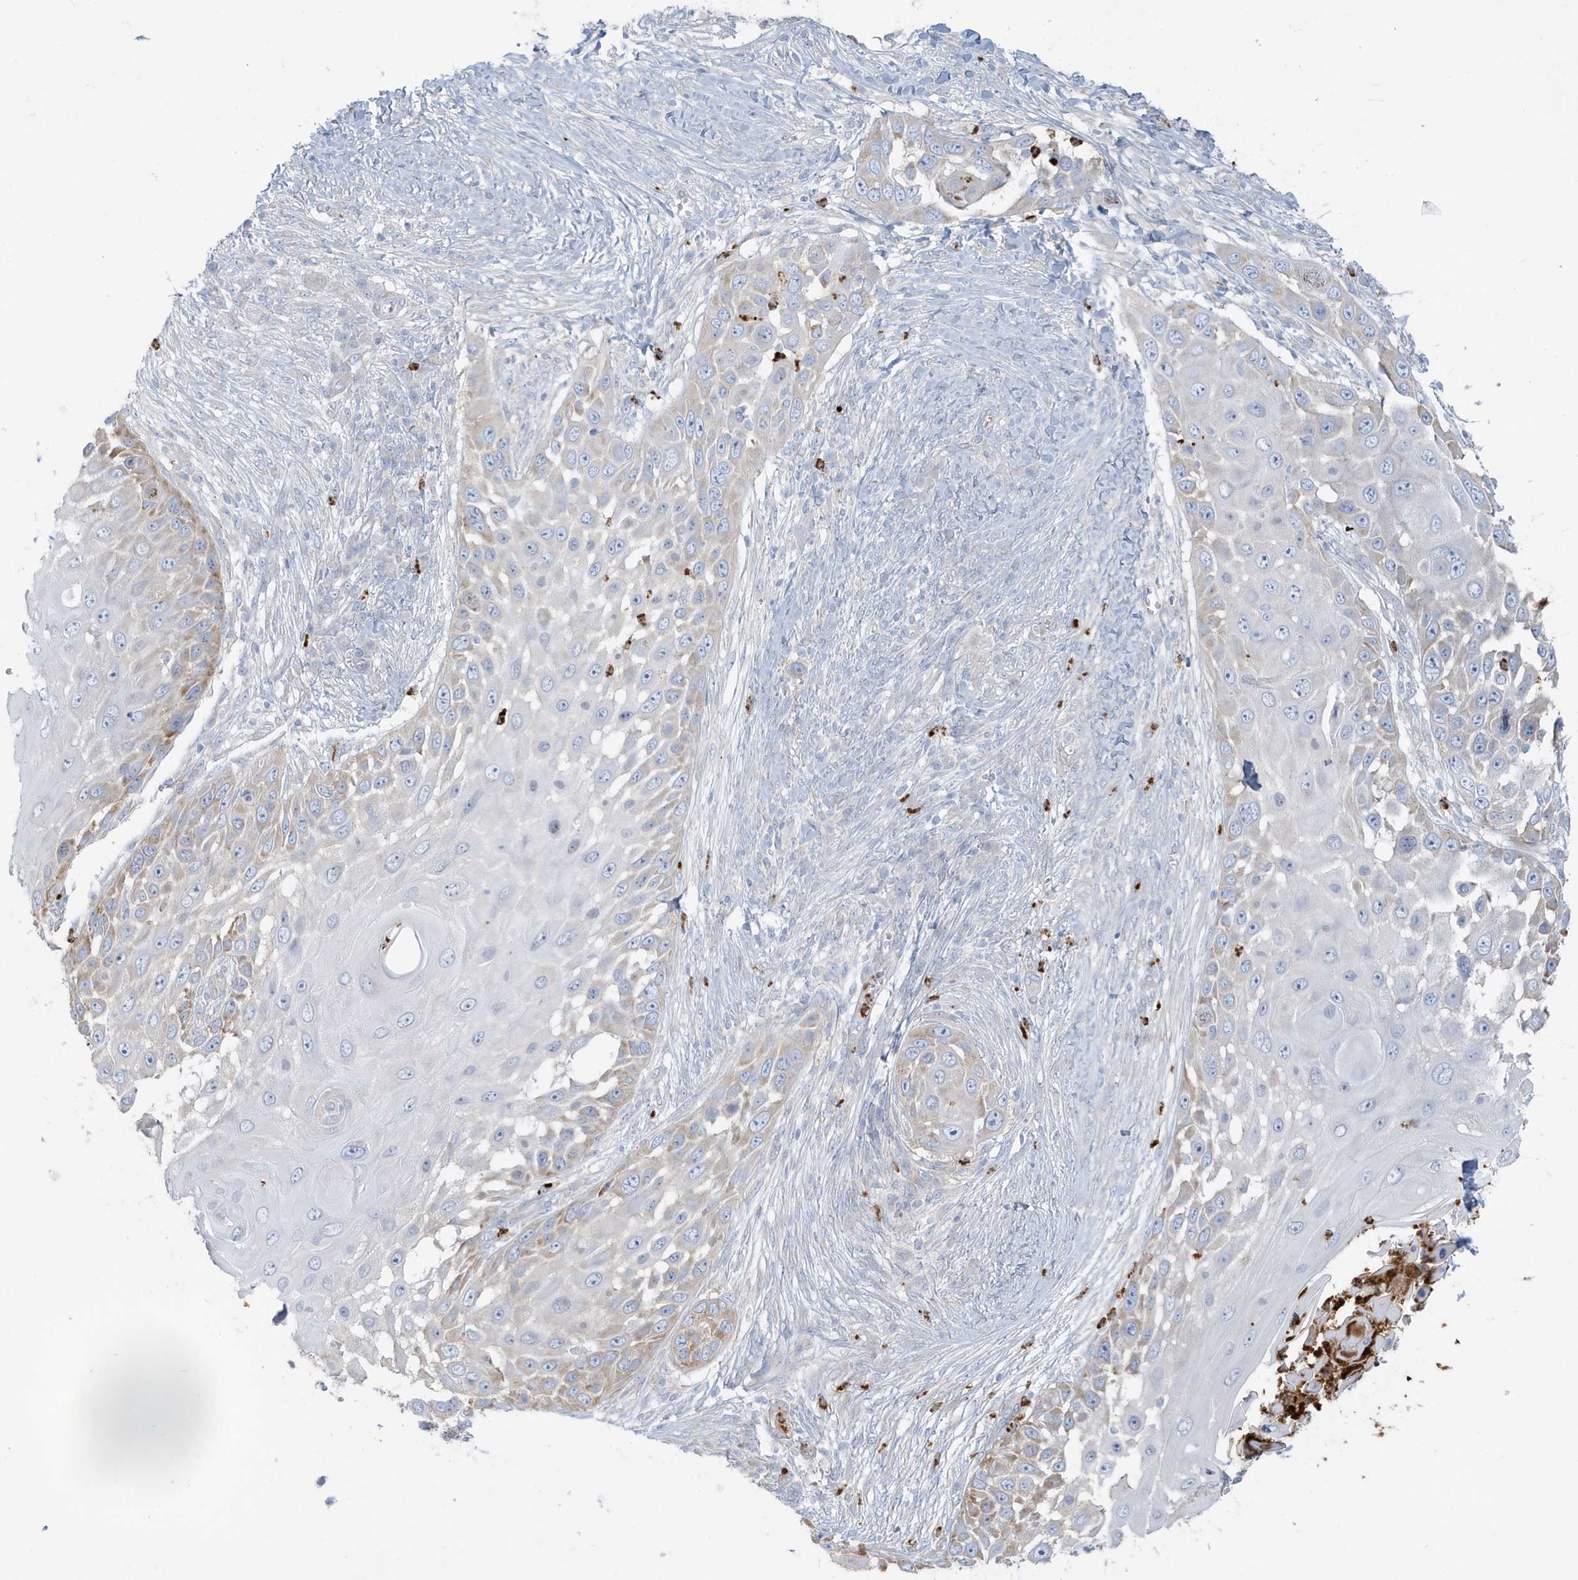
{"staining": {"intensity": "weak", "quantity": "<25%", "location": "cytoplasmic/membranous"}, "tissue": "skin cancer", "cell_type": "Tumor cells", "image_type": "cancer", "snomed": [{"axis": "morphology", "description": "Squamous cell carcinoma, NOS"}, {"axis": "topography", "description": "Skin"}], "caption": "DAB immunohistochemical staining of skin squamous cell carcinoma shows no significant expression in tumor cells.", "gene": "CCNJ", "patient": {"sex": "female", "age": 44}}